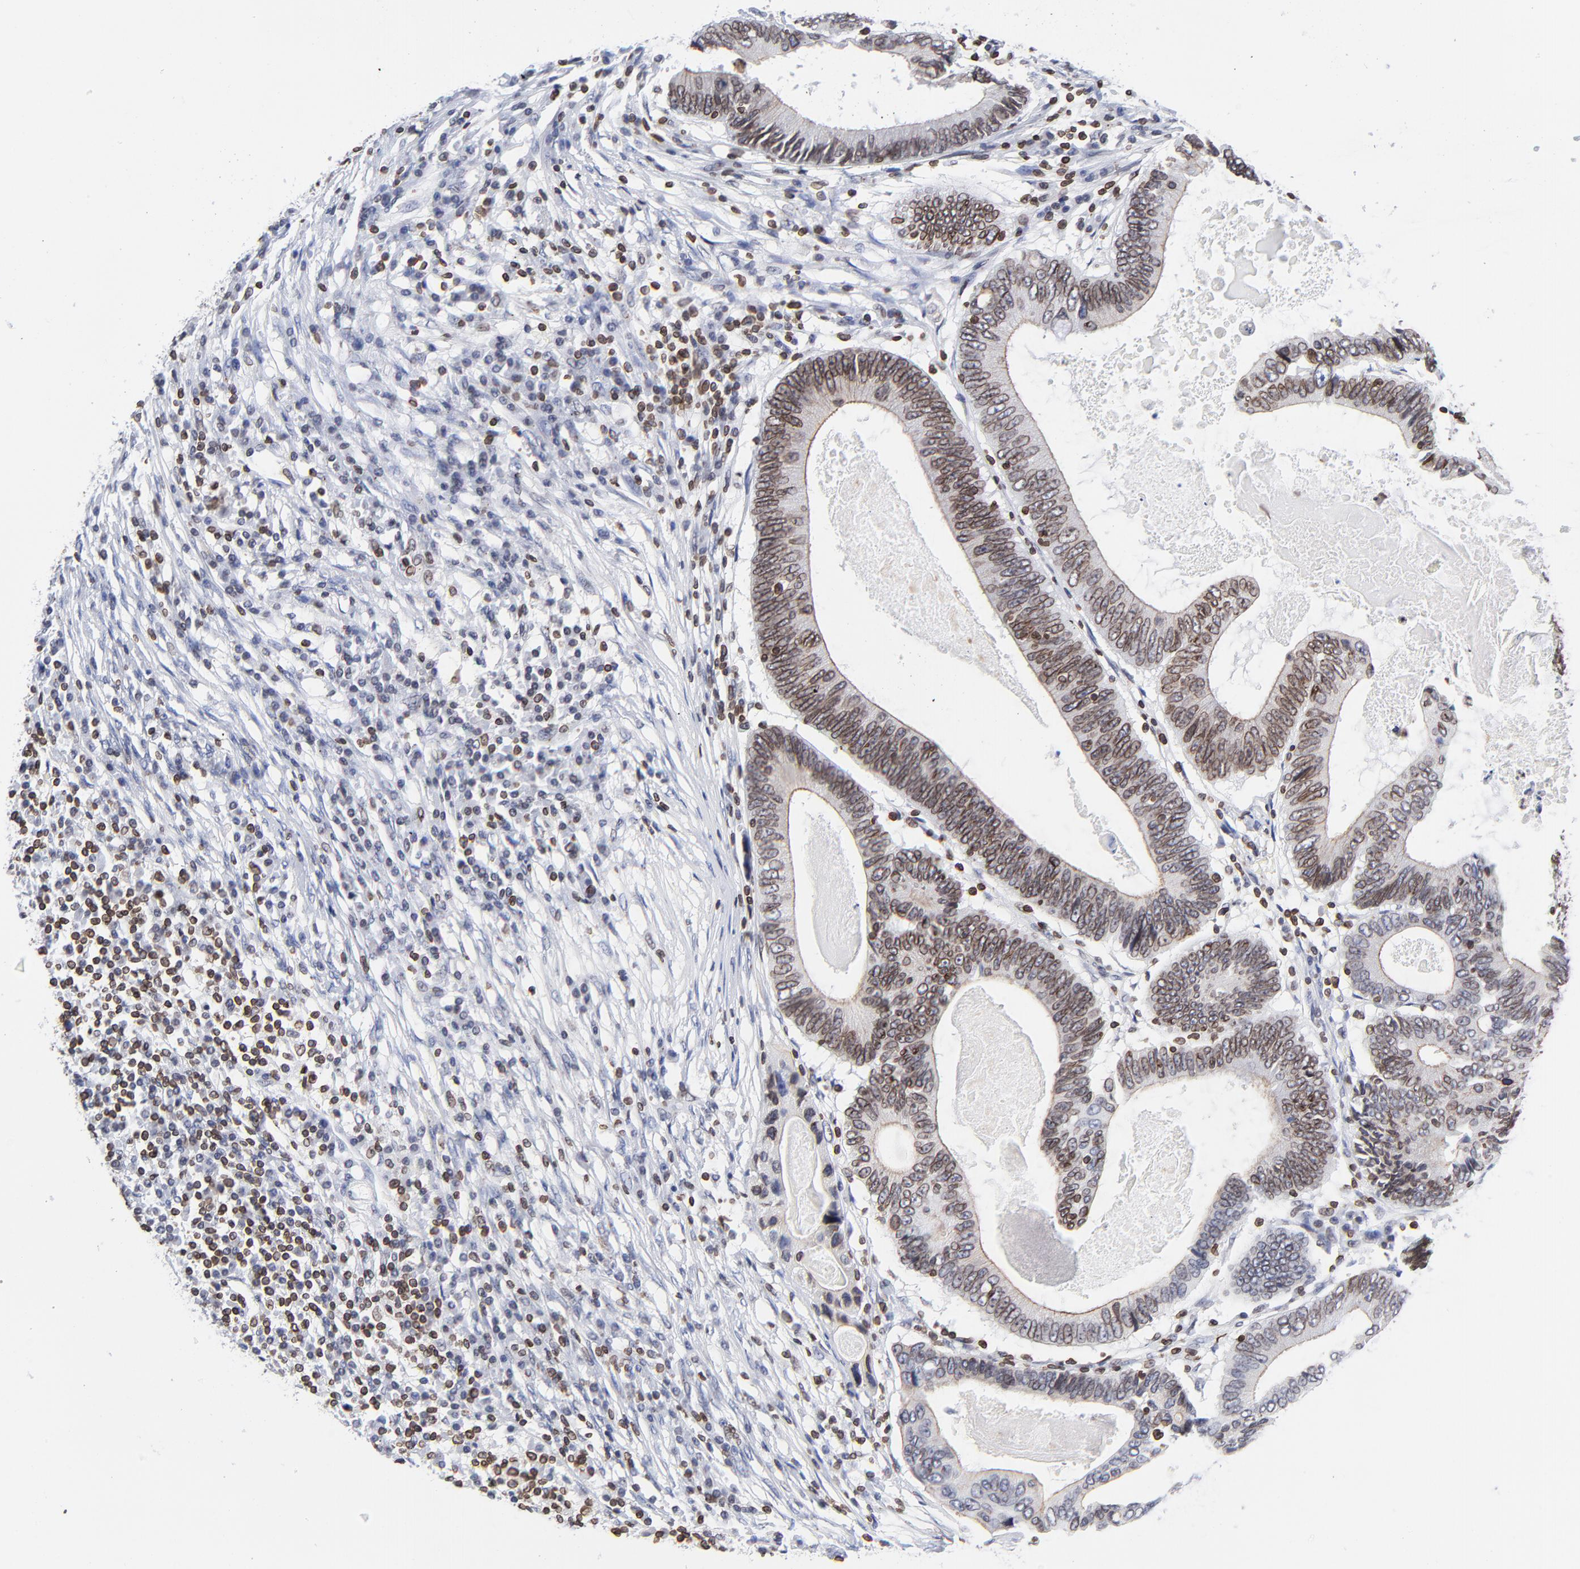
{"staining": {"intensity": "moderate", "quantity": ">75%", "location": "cytoplasmic/membranous,nuclear"}, "tissue": "colorectal cancer", "cell_type": "Tumor cells", "image_type": "cancer", "snomed": [{"axis": "morphology", "description": "Adenocarcinoma, NOS"}, {"axis": "topography", "description": "Colon"}], "caption": "Protein expression analysis of colorectal adenocarcinoma exhibits moderate cytoplasmic/membranous and nuclear expression in approximately >75% of tumor cells. The protein of interest is stained brown, and the nuclei are stained in blue (DAB IHC with brightfield microscopy, high magnification).", "gene": "THAP7", "patient": {"sex": "female", "age": 78}}